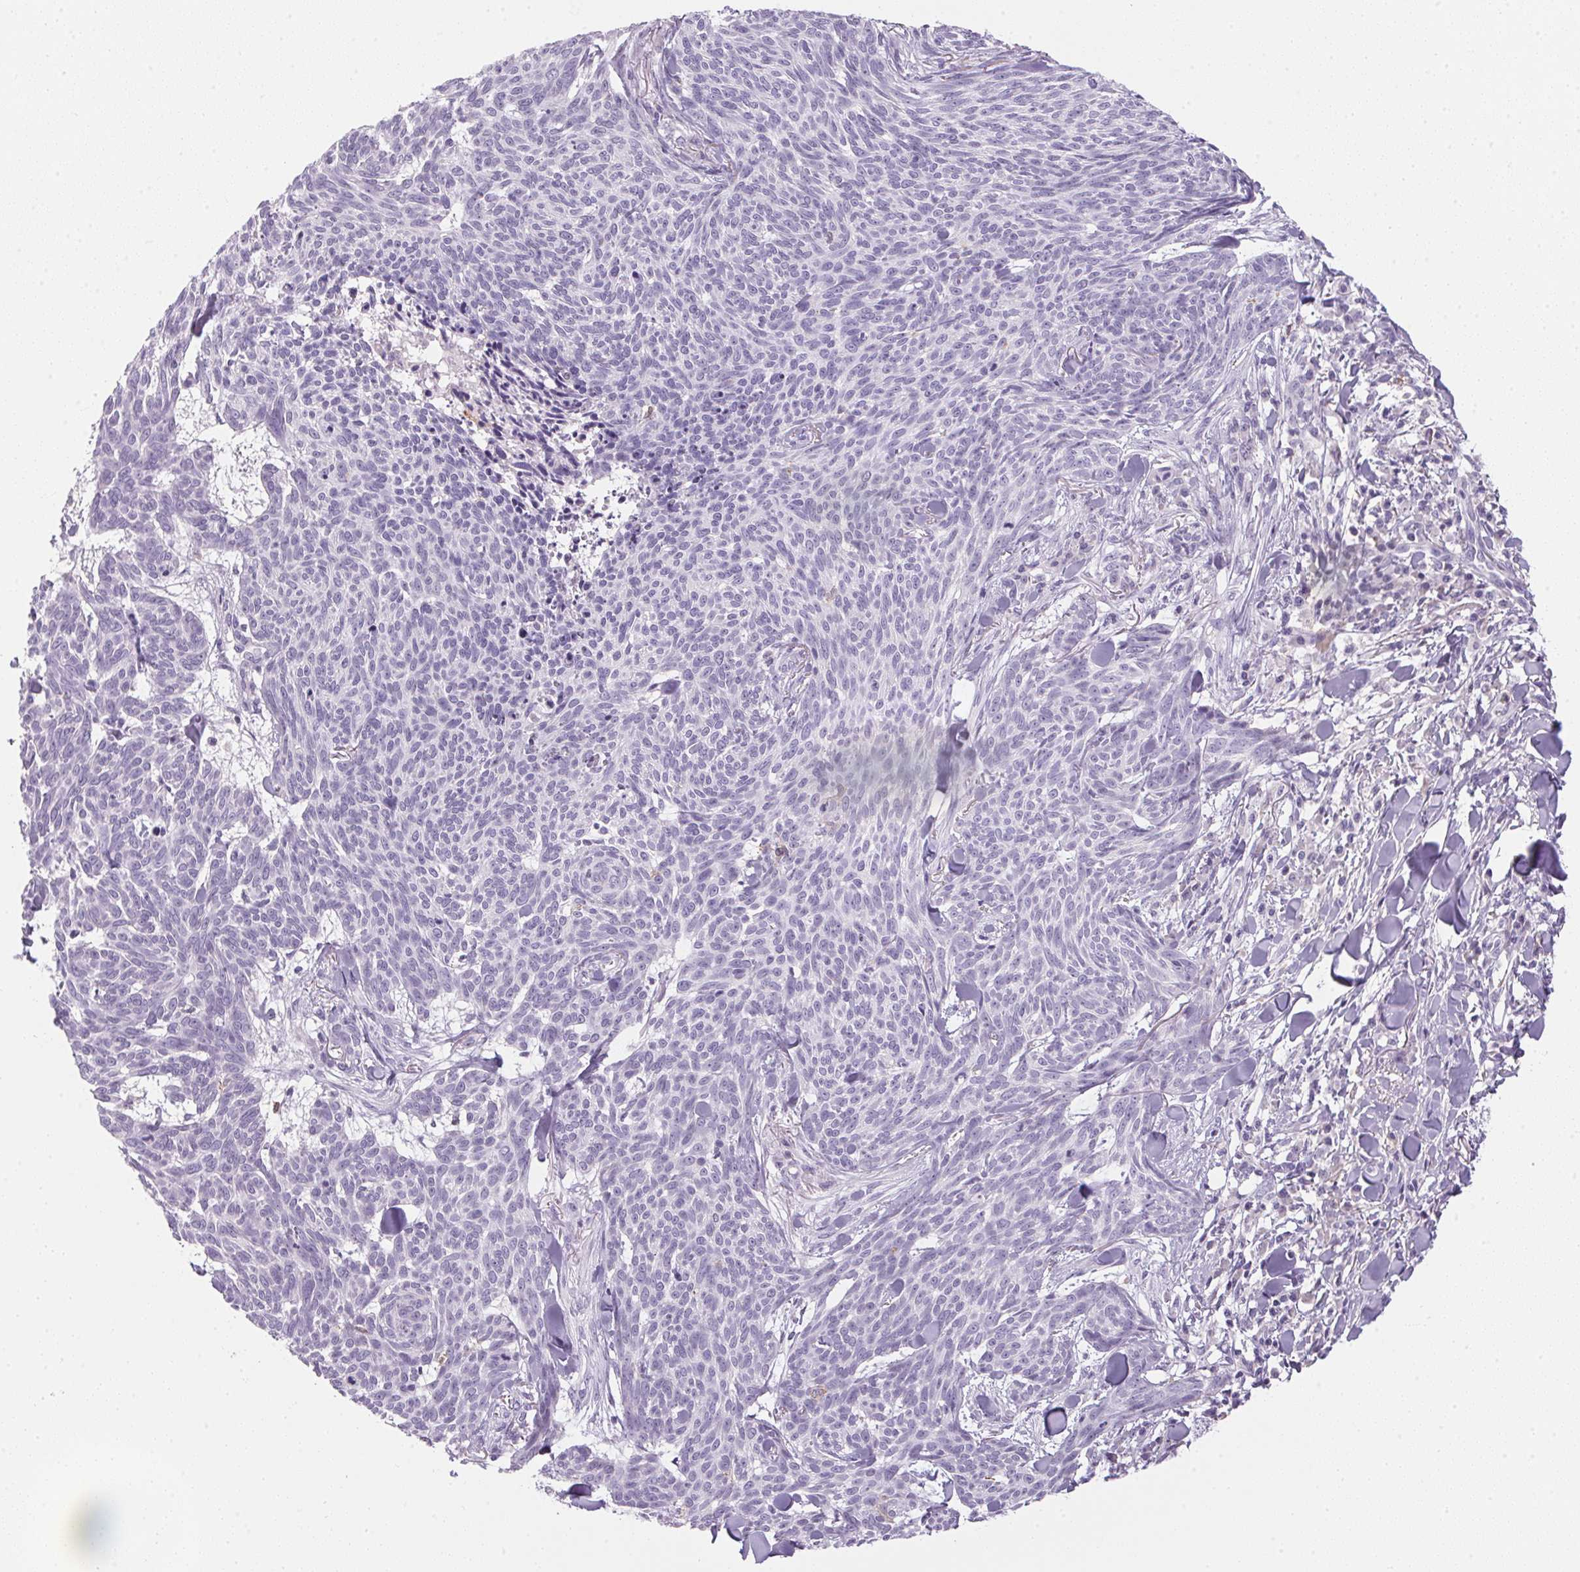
{"staining": {"intensity": "negative", "quantity": "none", "location": "none"}, "tissue": "skin cancer", "cell_type": "Tumor cells", "image_type": "cancer", "snomed": [{"axis": "morphology", "description": "Basal cell carcinoma"}, {"axis": "topography", "description": "Skin"}], "caption": "This is an immunohistochemistry (IHC) photomicrograph of skin cancer (basal cell carcinoma). There is no expression in tumor cells.", "gene": "ECPAS", "patient": {"sex": "female", "age": 93}}